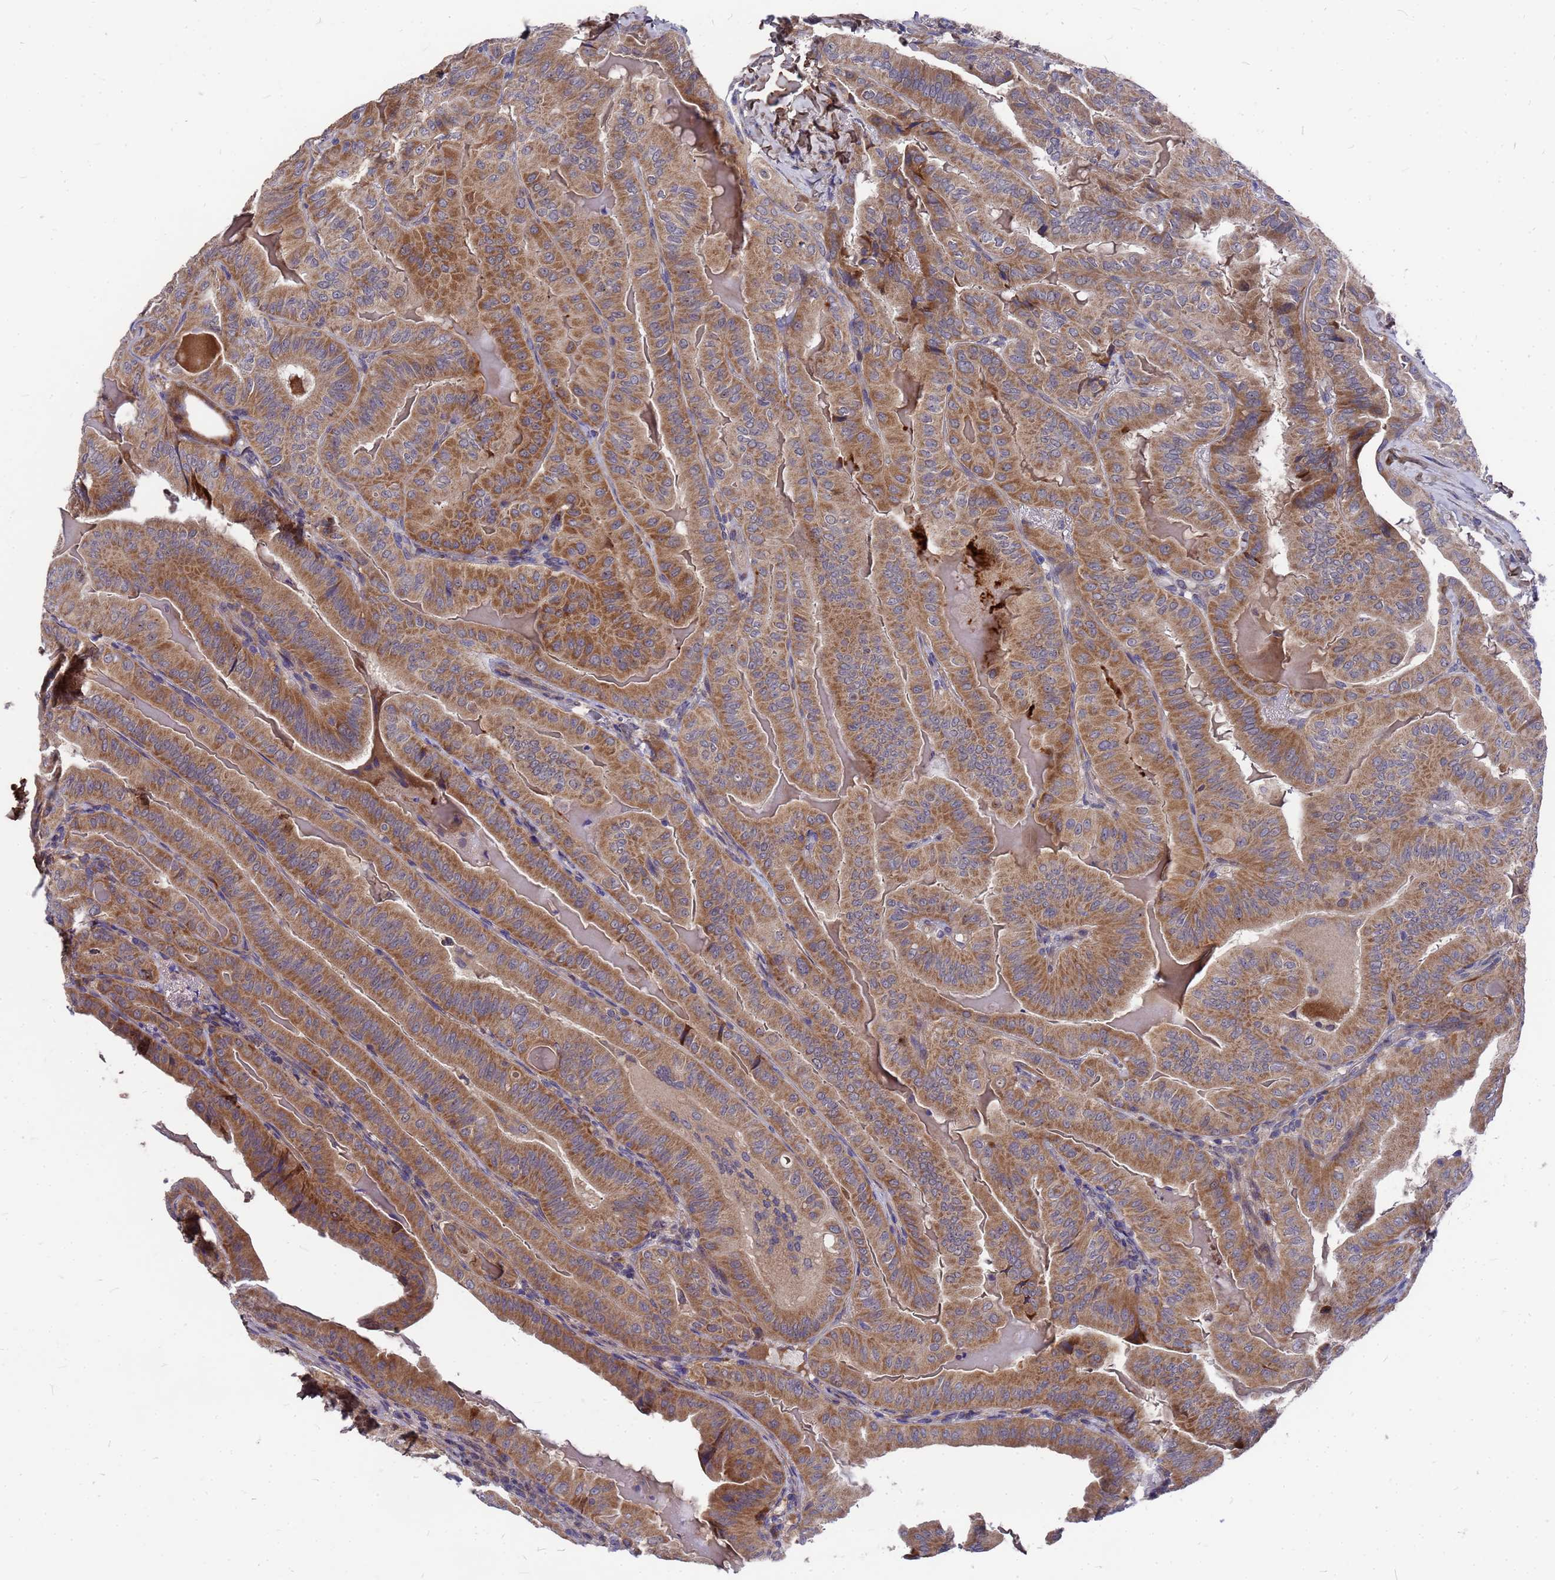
{"staining": {"intensity": "moderate", "quantity": ">75%", "location": "cytoplasmic/membranous"}, "tissue": "thyroid cancer", "cell_type": "Tumor cells", "image_type": "cancer", "snomed": [{"axis": "morphology", "description": "Papillary adenocarcinoma, NOS"}, {"axis": "topography", "description": "Thyroid gland"}], "caption": "A brown stain highlights moderate cytoplasmic/membranous positivity of a protein in human thyroid cancer (papillary adenocarcinoma) tumor cells. The protein of interest is stained brown, and the nuclei are stained in blue (DAB IHC with brightfield microscopy, high magnification).", "gene": "ZNF717", "patient": {"sex": "female", "age": 68}}